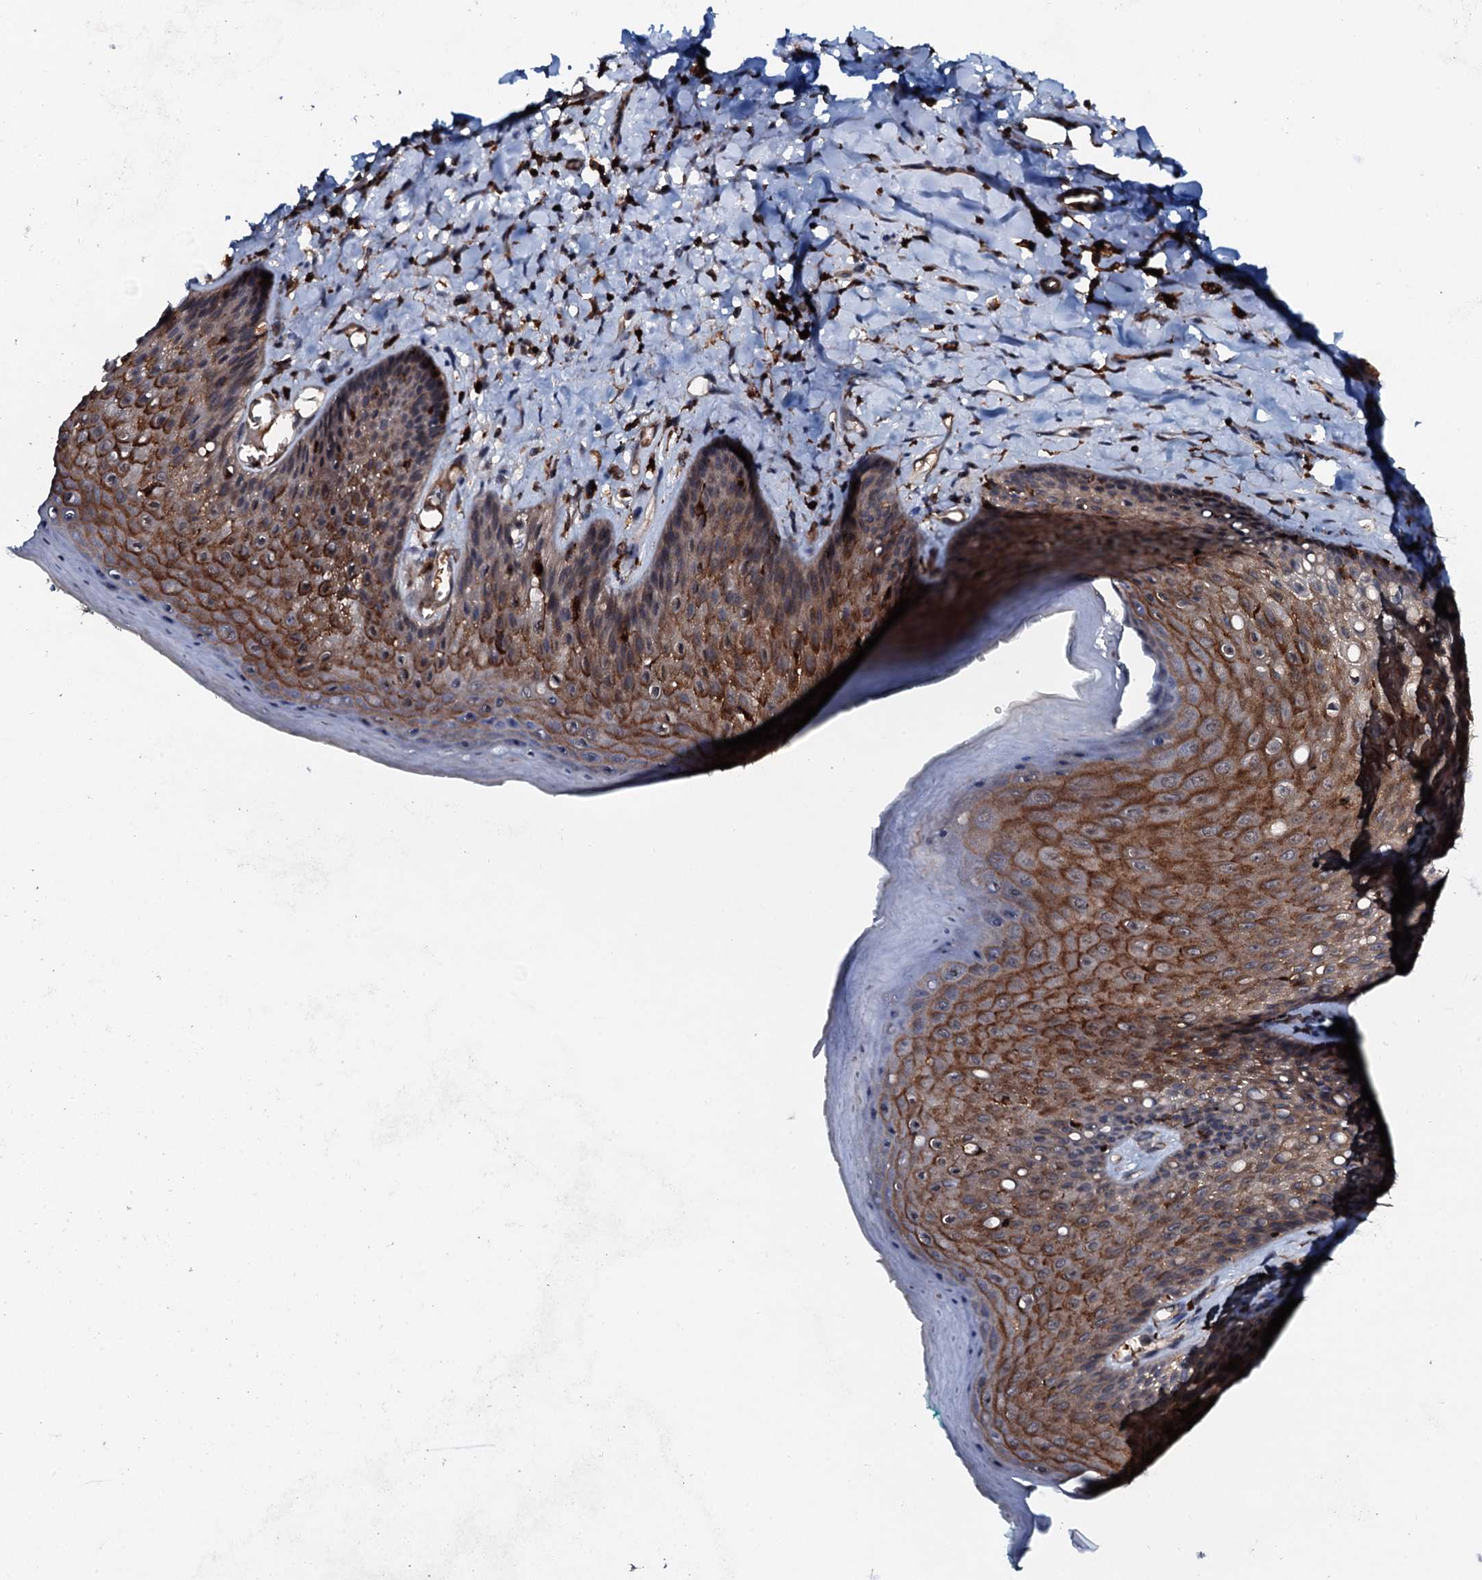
{"staining": {"intensity": "strong", "quantity": "25%-75%", "location": "cytoplasmic/membranous"}, "tissue": "skin", "cell_type": "Epidermal cells", "image_type": "normal", "snomed": [{"axis": "morphology", "description": "Normal tissue, NOS"}, {"axis": "topography", "description": "Anal"}], "caption": "IHC image of benign human skin stained for a protein (brown), which exhibits high levels of strong cytoplasmic/membranous staining in about 25%-75% of epidermal cells.", "gene": "VAMP8", "patient": {"sex": "male", "age": 78}}